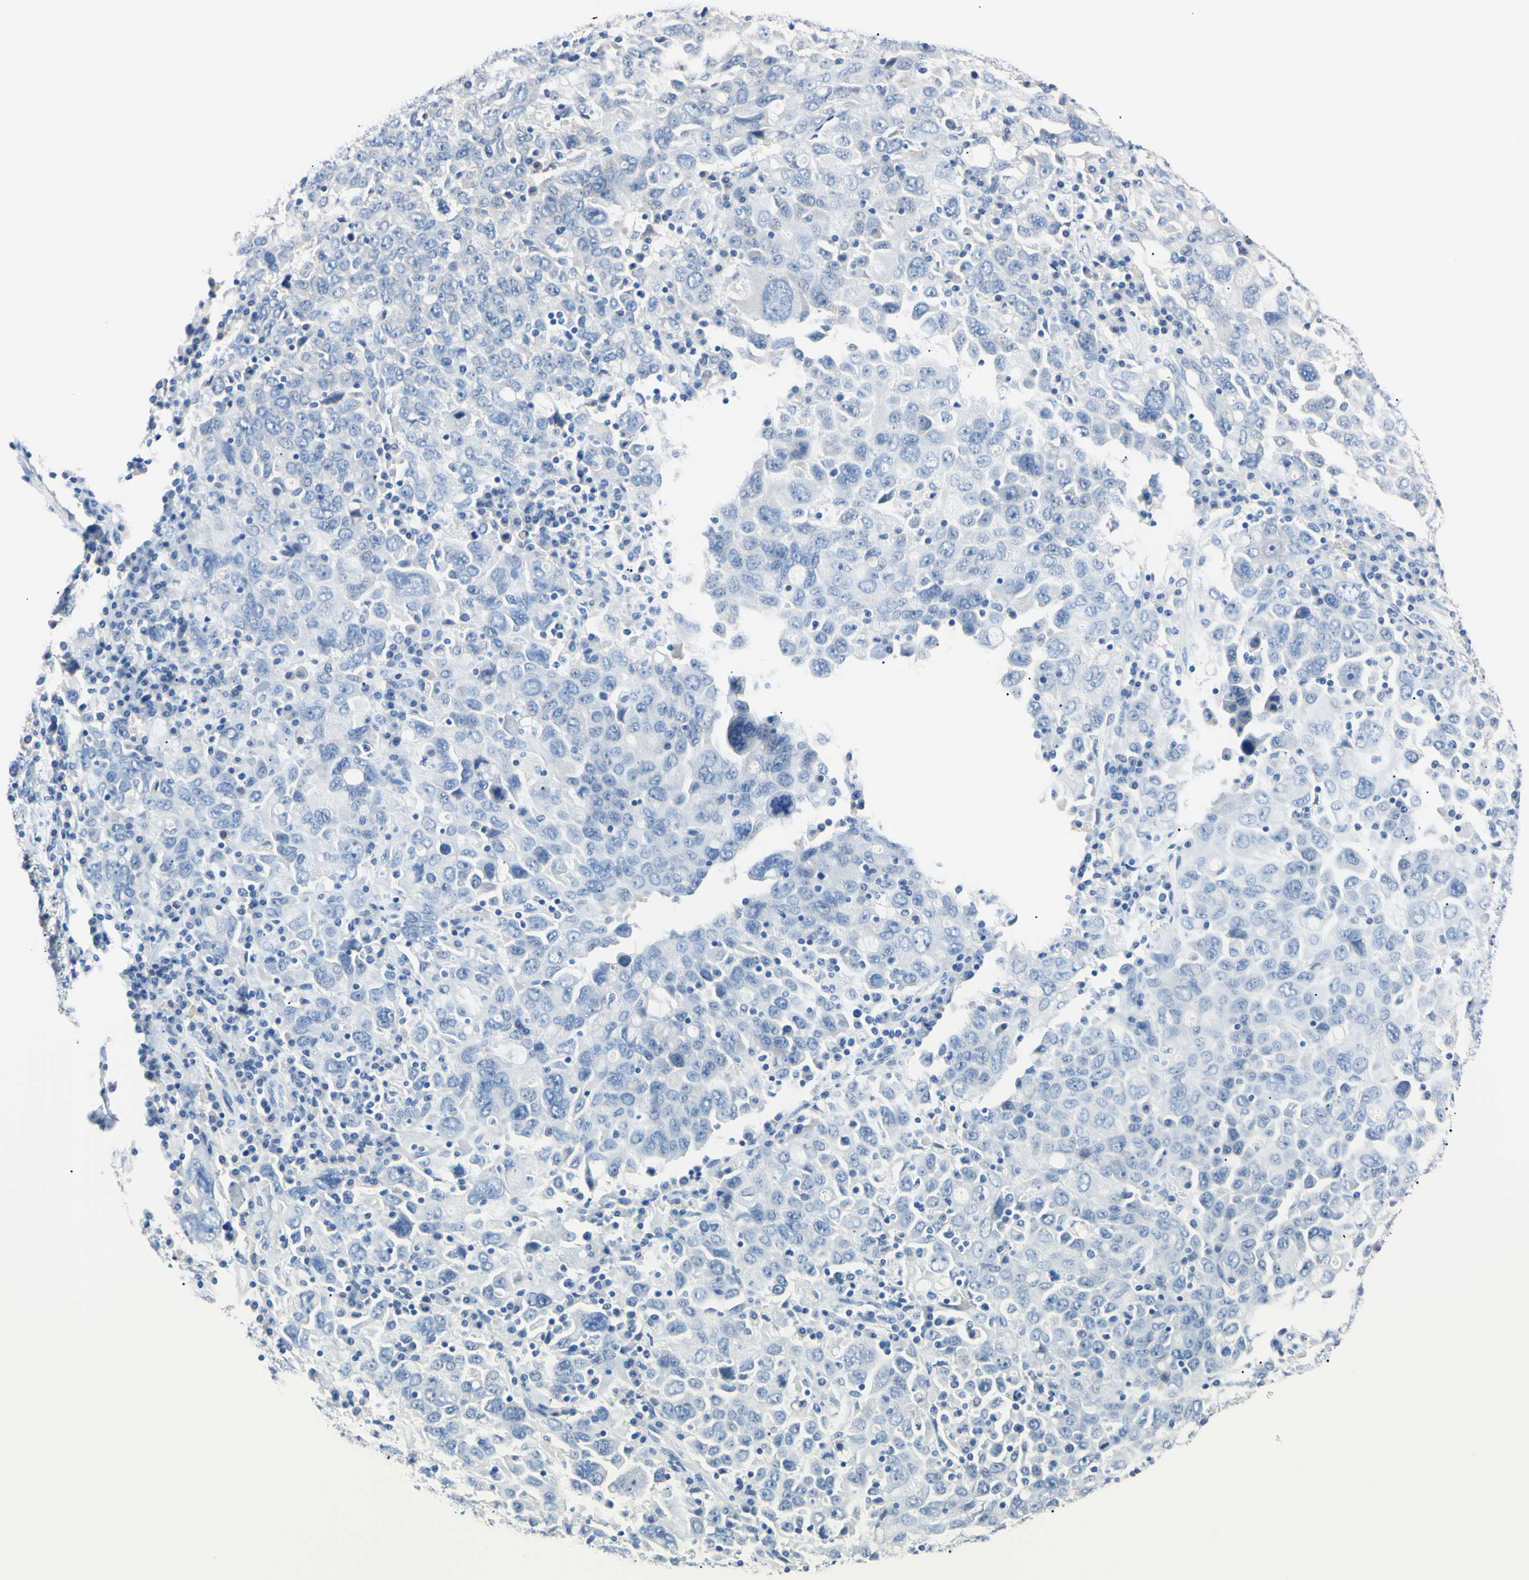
{"staining": {"intensity": "negative", "quantity": "none", "location": "none"}, "tissue": "ovarian cancer", "cell_type": "Tumor cells", "image_type": "cancer", "snomed": [{"axis": "morphology", "description": "Carcinoma, endometroid"}, {"axis": "topography", "description": "Ovary"}], "caption": "This is an immunohistochemistry image of ovarian cancer. There is no staining in tumor cells.", "gene": "RARS1", "patient": {"sex": "female", "age": 62}}